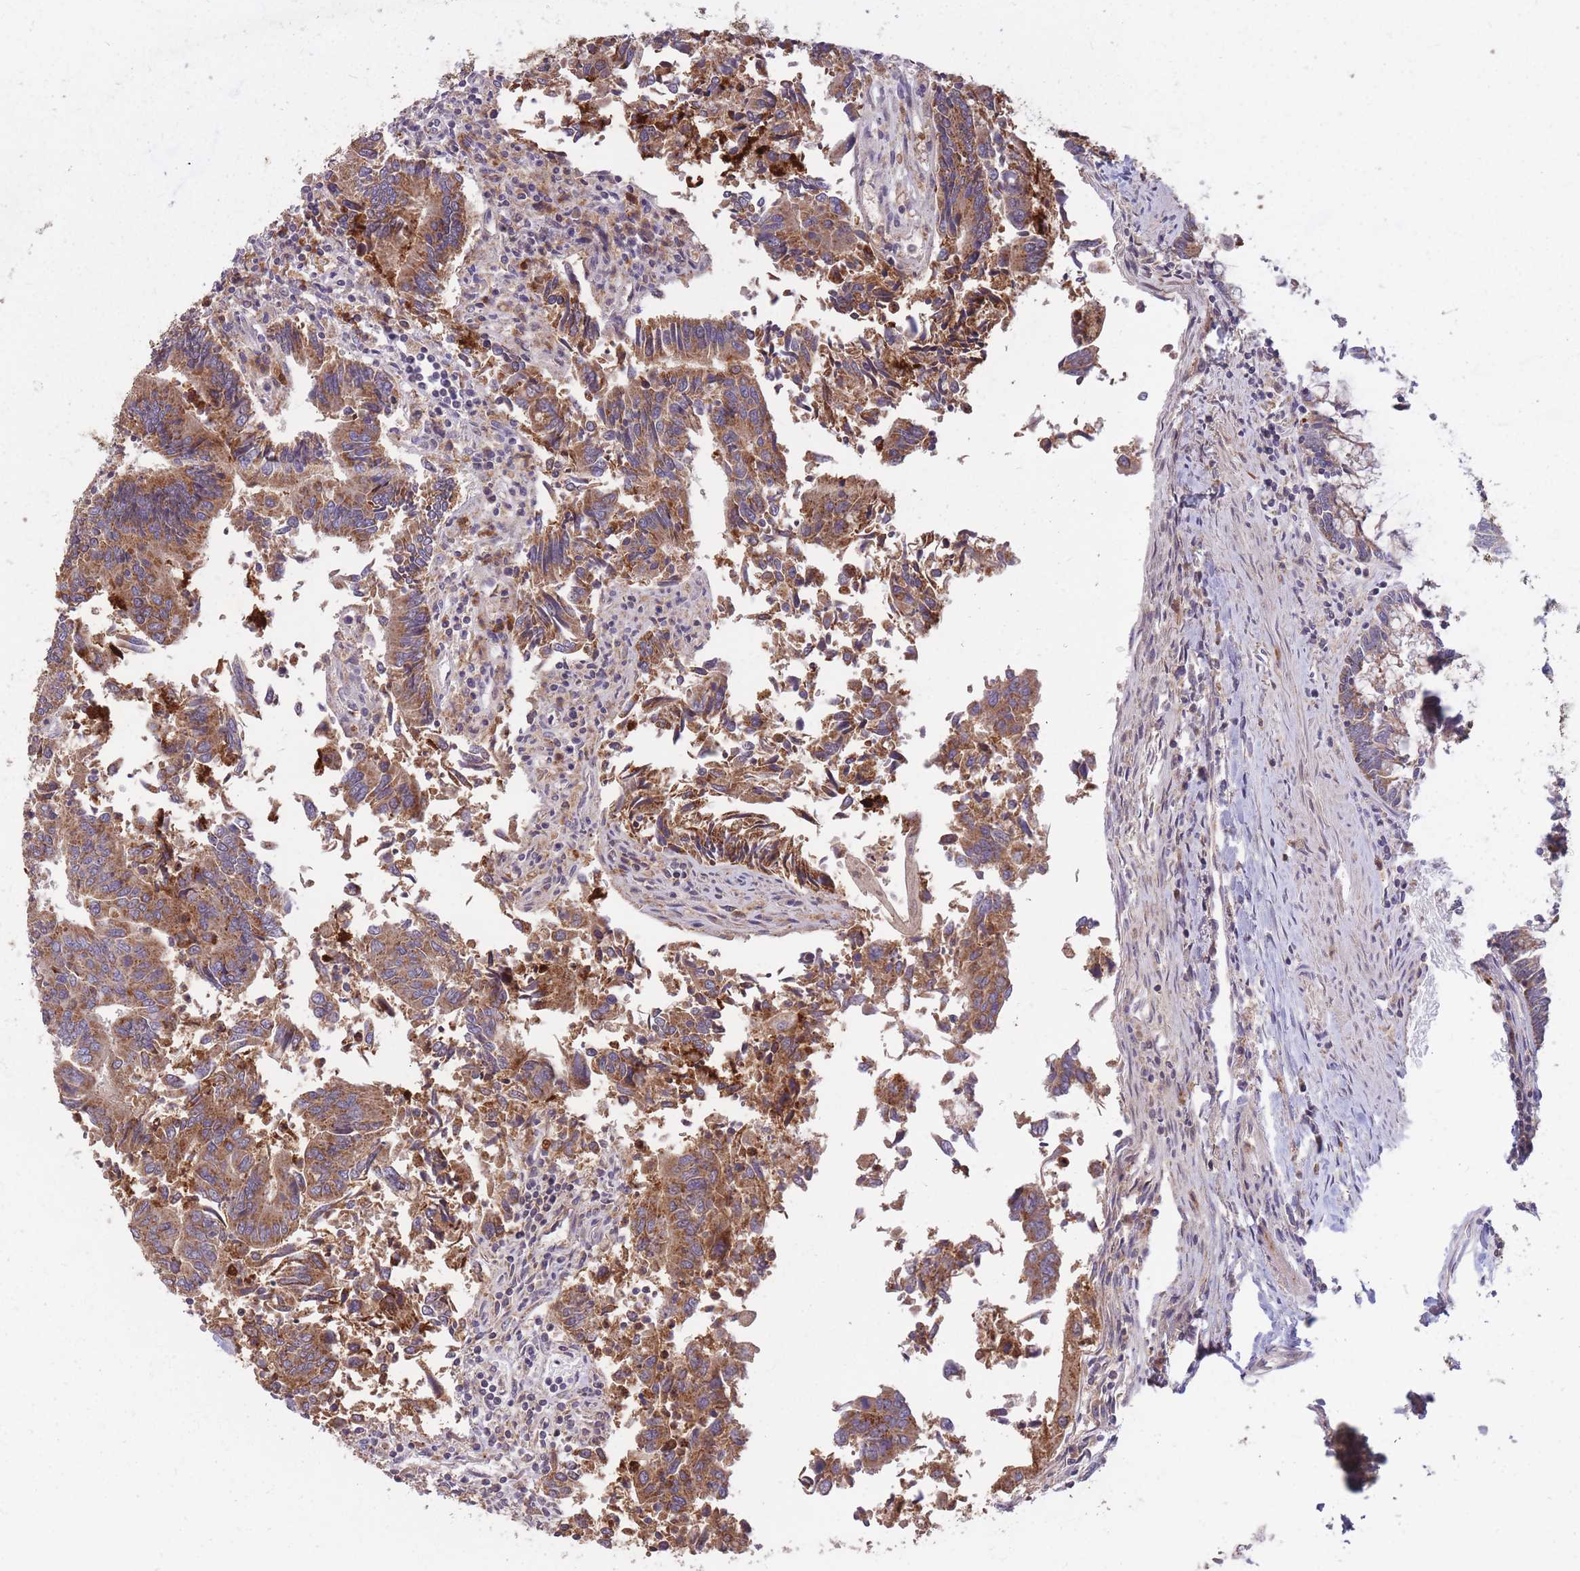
{"staining": {"intensity": "moderate", "quantity": ">75%", "location": "cytoplasmic/membranous"}, "tissue": "colorectal cancer", "cell_type": "Tumor cells", "image_type": "cancer", "snomed": [{"axis": "morphology", "description": "Adenocarcinoma, NOS"}, {"axis": "topography", "description": "Colon"}], "caption": "Brown immunohistochemical staining in adenocarcinoma (colorectal) shows moderate cytoplasmic/membranous expression in about >75% of tumor cells.", "gene": "IGF2BP2", "patient": {"sex": "female", "age": 67}}